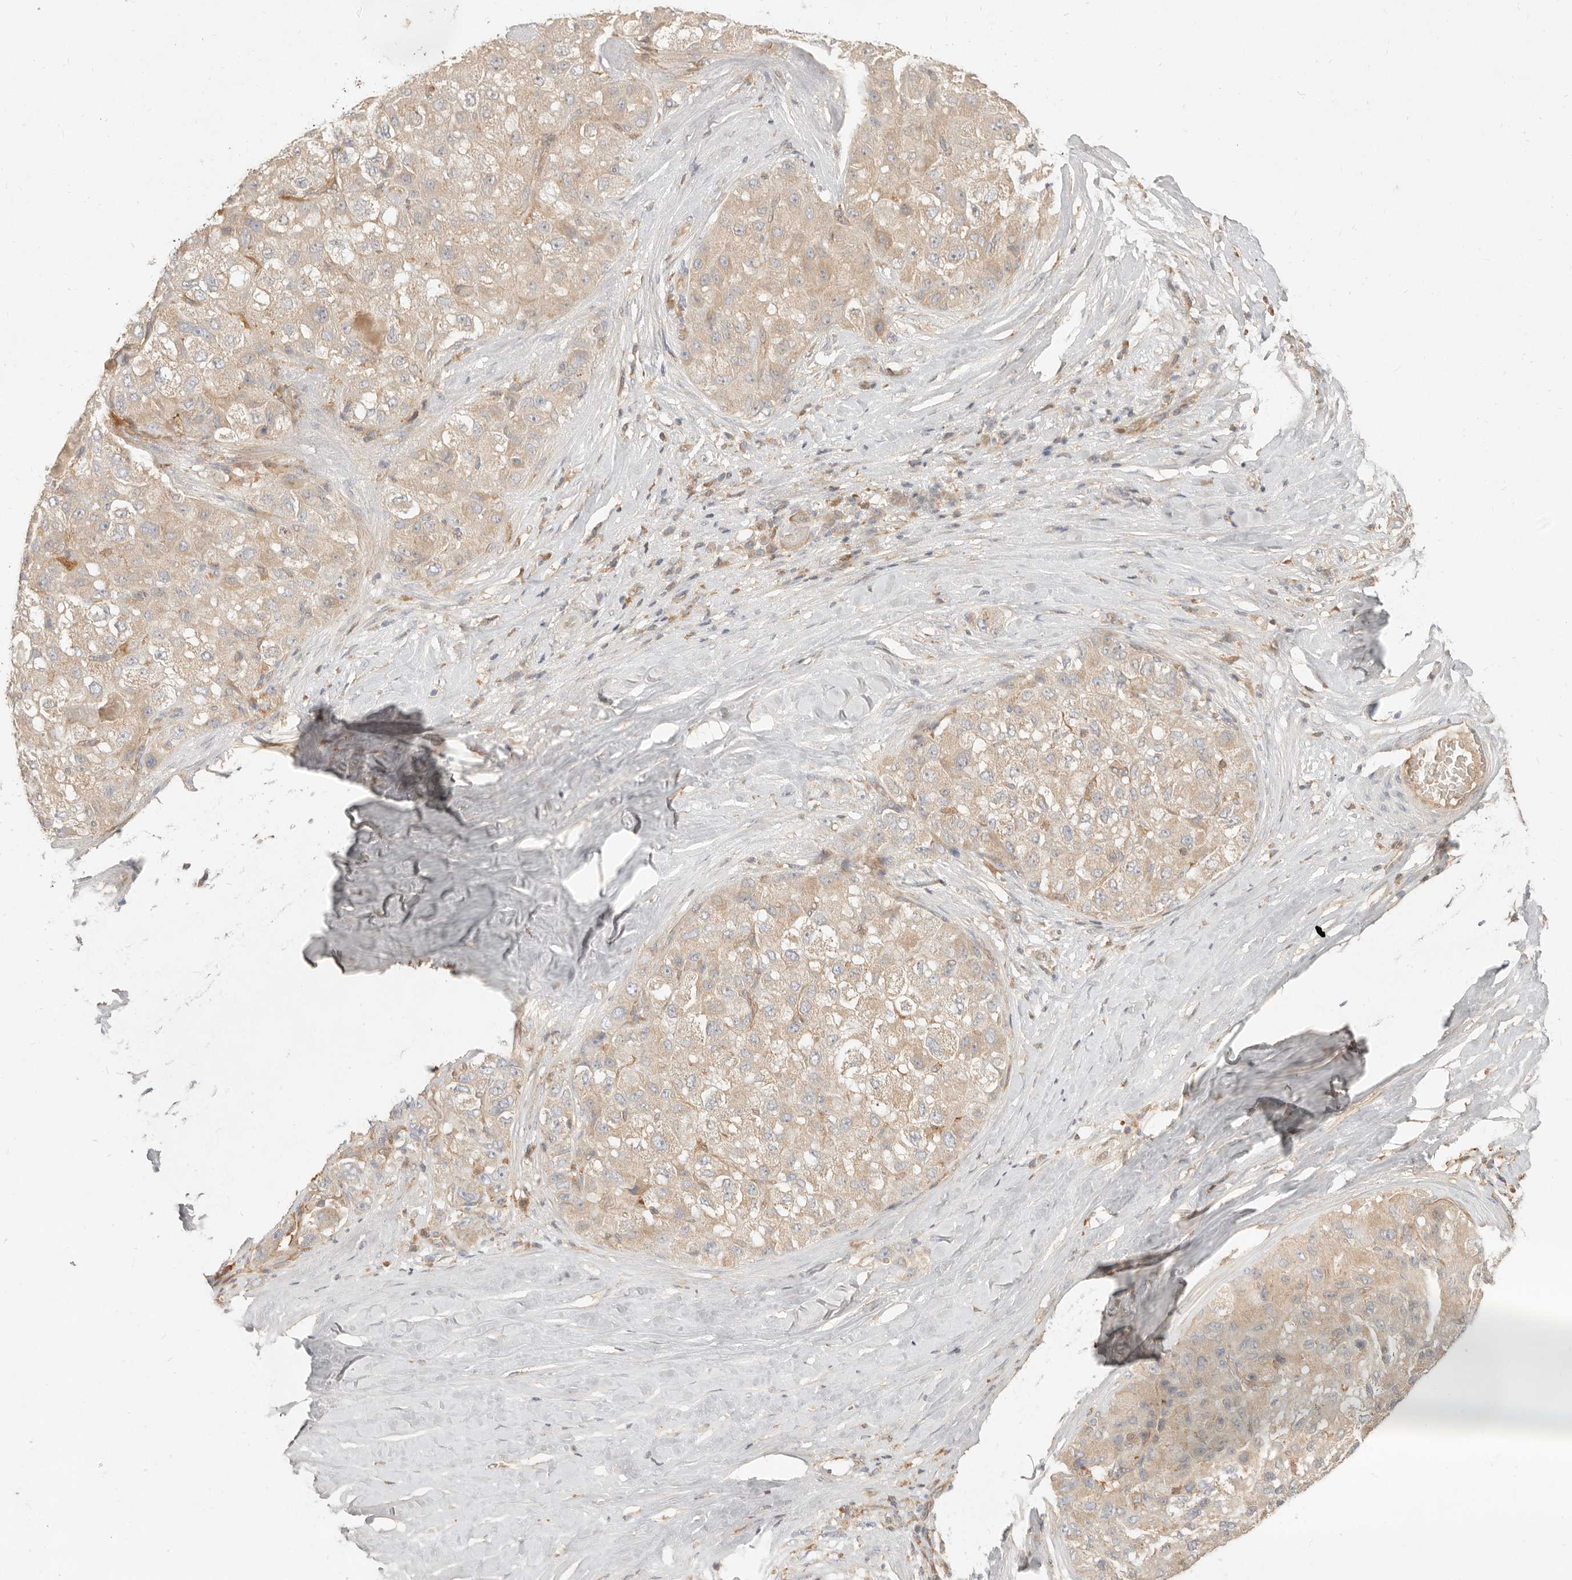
{"staining": {"intensity": "weak", "quantity": ">75%", "location": "cytoplasmic/membranous"}, "tissue": "liver cancer", "cell_type": "Tumor cells", "image_type": "cancer", "snomed": [{"axis": "morphology", "description": "Carcinoma, Hepatocellular, NOS"}, {"axis": "topography", "description": "Liver"}], "caption": "Human hepatocellular carcinoma (liver) stained for a protein (brown) shows weak cytoplasmic/membranous positive expression in about >75% of tumor cells.", "gene": "NECAP2", "patient": {"sex": "male", "age": 80}}